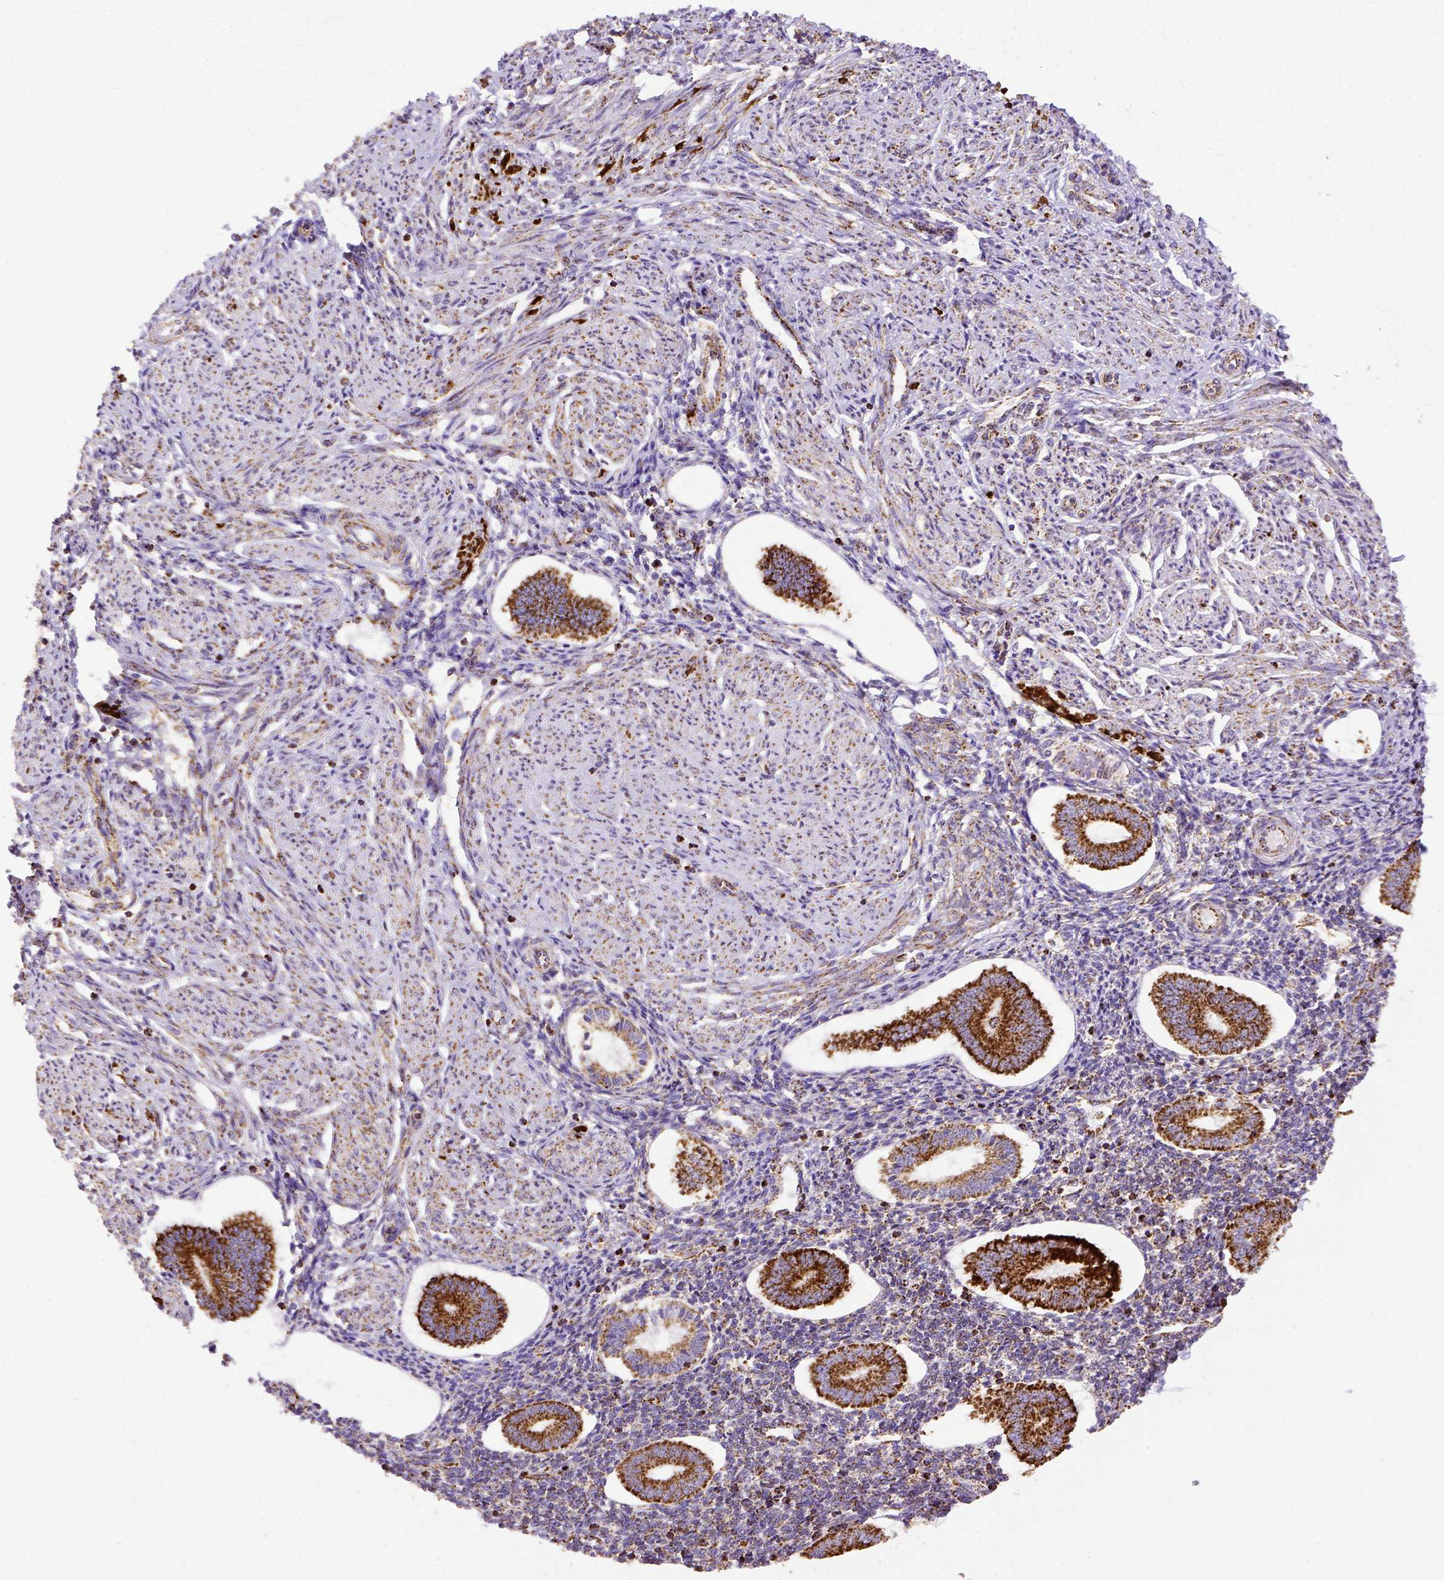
{"staining": {"intensity": "strong", "quantity": ">75%", "location": "cytoplasmic/membranous"}, "tissue": "endometrium", "cell_type": "Cells in endometrial stroma", "image_type": "normal", "snomed": [{"axis": "morphology", "description": "Normal tissue, NOS"}, {"axis": "topography", "description": "Endometrium"}], "caption": "IHC histopathology image of unremarkable endometrium: human endometrium stained using IHC exhibits high levels of strong protein expression localized specifically in the cytoplasmic/membranous of cells in endometrial stroma, appearing as a cytoplasmic/membranous brown color.", "gene": "MT", "patient": {"sex": "female", "age": 40}}